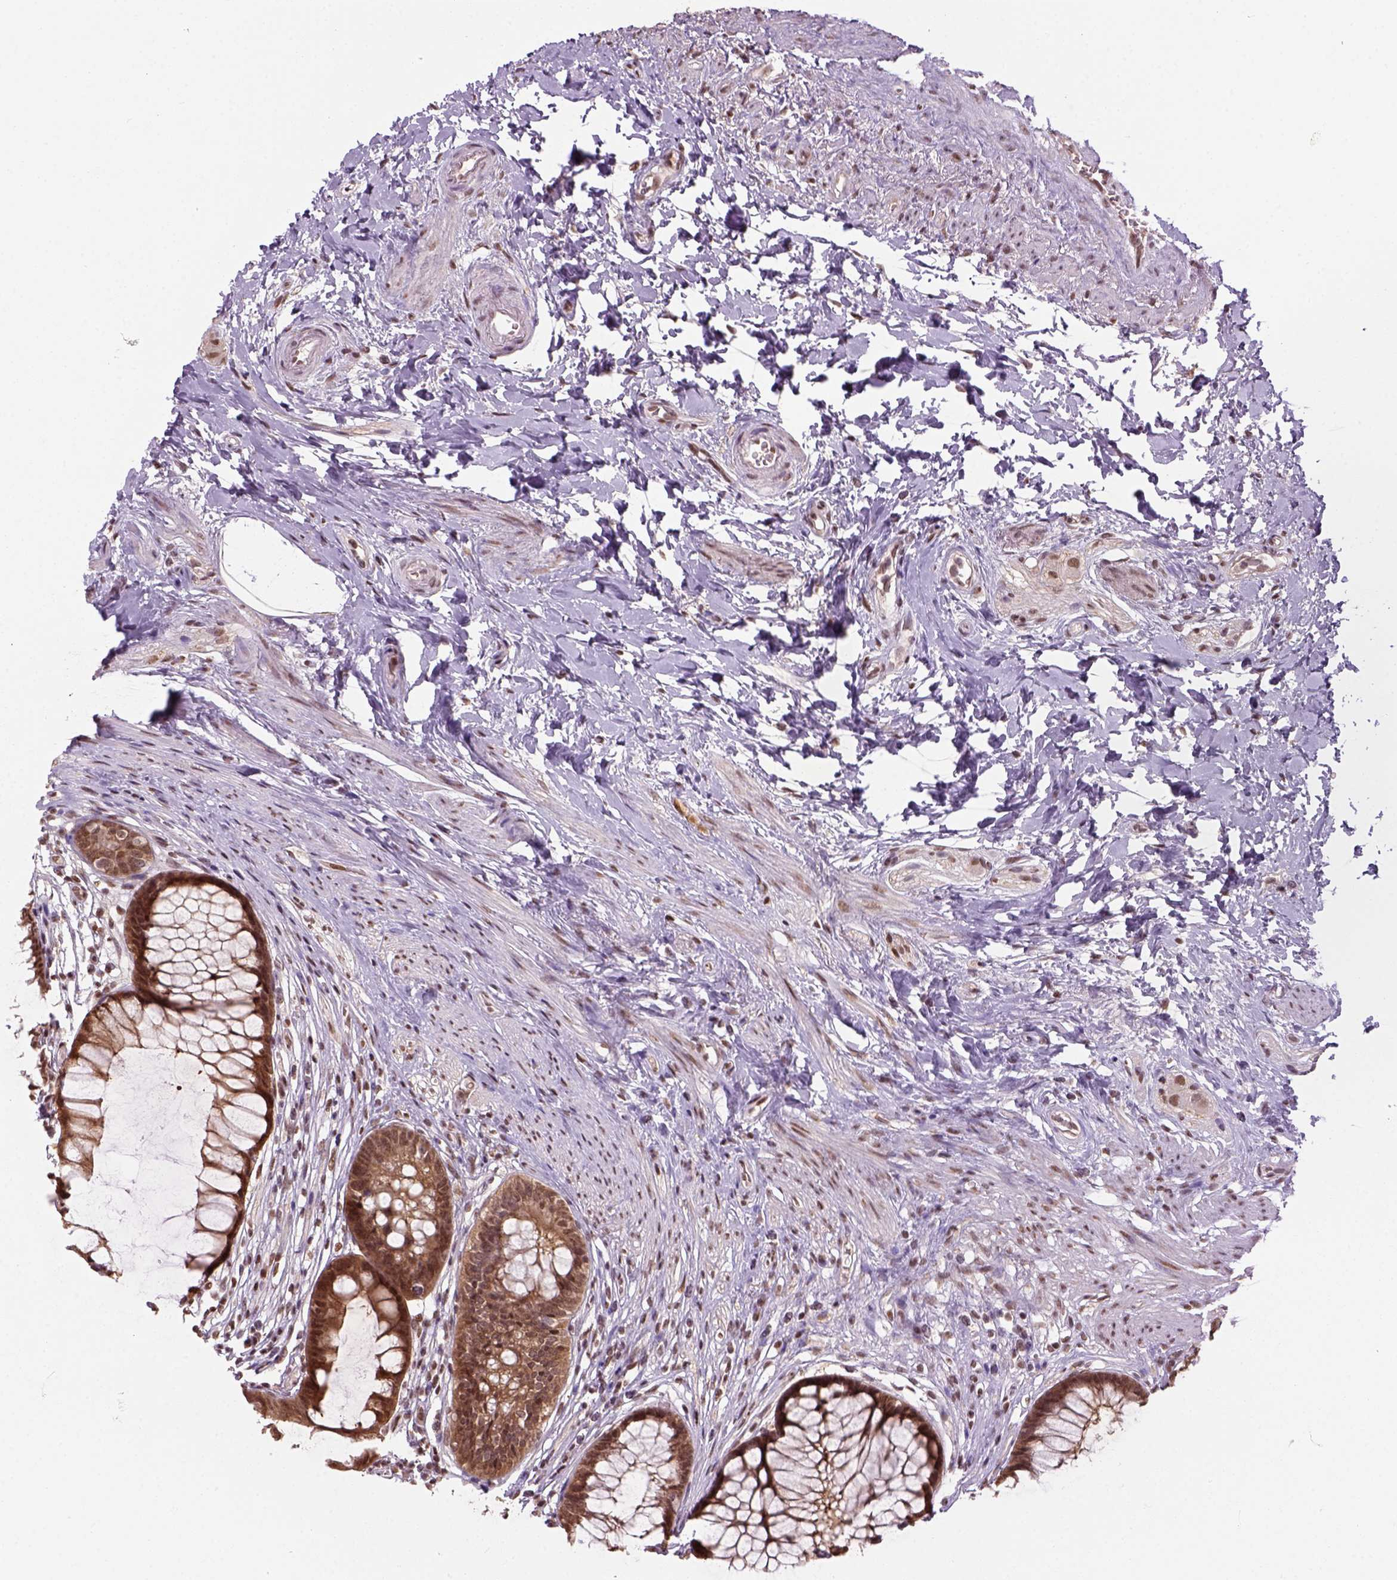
{"staining": {"intensity": "strong", "quantity": ">75%", "location": "cytoplasmic/membranous,nuclear"}, "tissue": "rectum", "cell_type": "Glandular cells", "image_type": "normal", "snomed": [{"axis": "morphology", "description": "Normal tissue, NOS"}, {"axis": "topography", "description": "Smooth muscle"}, {"axis": "topography", "description": "Rectum"}], "caption": "Rectum stained with immunohistochemistry (IHC) exhibits strong cytoplasmic/membranous,nuclear expression in approximately >75% of glandular cells. The staining was performed using DAB (3,3'-diaminobenzidine), with brown indicating positive protein expression. Nuclei are stained blue with hematoxylin.", "gene": "GOT1", "patient": {"sex": "male", "age": 53}}